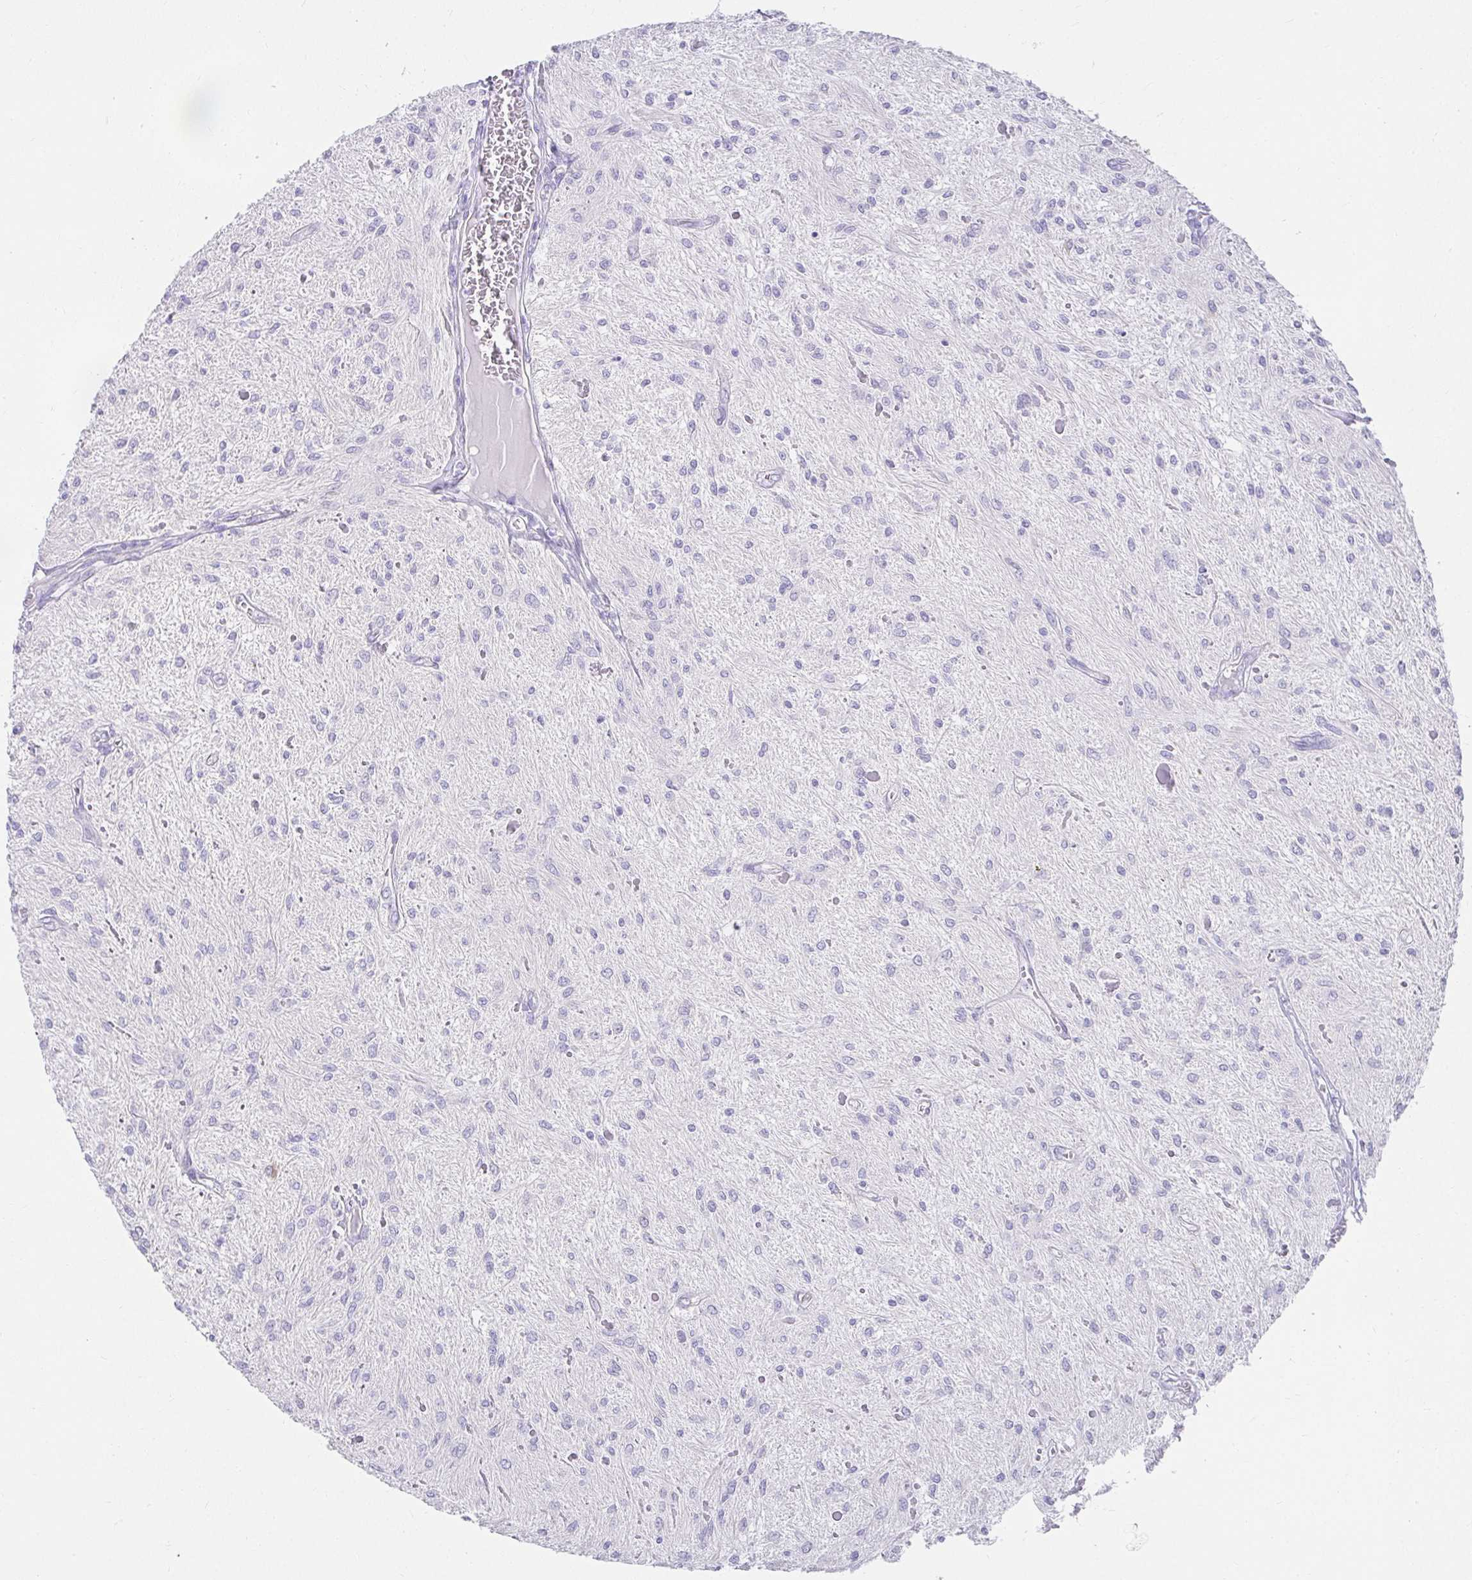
{"staining": {"intensity": "negative", "quantity": "none", "location": "none"}, "tissue": "glioma", "cell_type": "Tumor cells", "image_type": "cancer", "snomed": [{"axis": "morphology", "description": "Glioma, malignant, Low grade"}, {"axis": "topography", "description": "Cerebellum"}], "caption": "Glioma was stained to show a protein in brown. There is no significant staining in tumor cells. Brightfield microscopy of immunohistochemistry (IHC) stained with DAB (3,3'-diaminobenzidine) (brown) and hematoxylin (blue), captured at high magnification.", "gene": "VGLL1", "patient": {"sex": "female", "age": 14}}